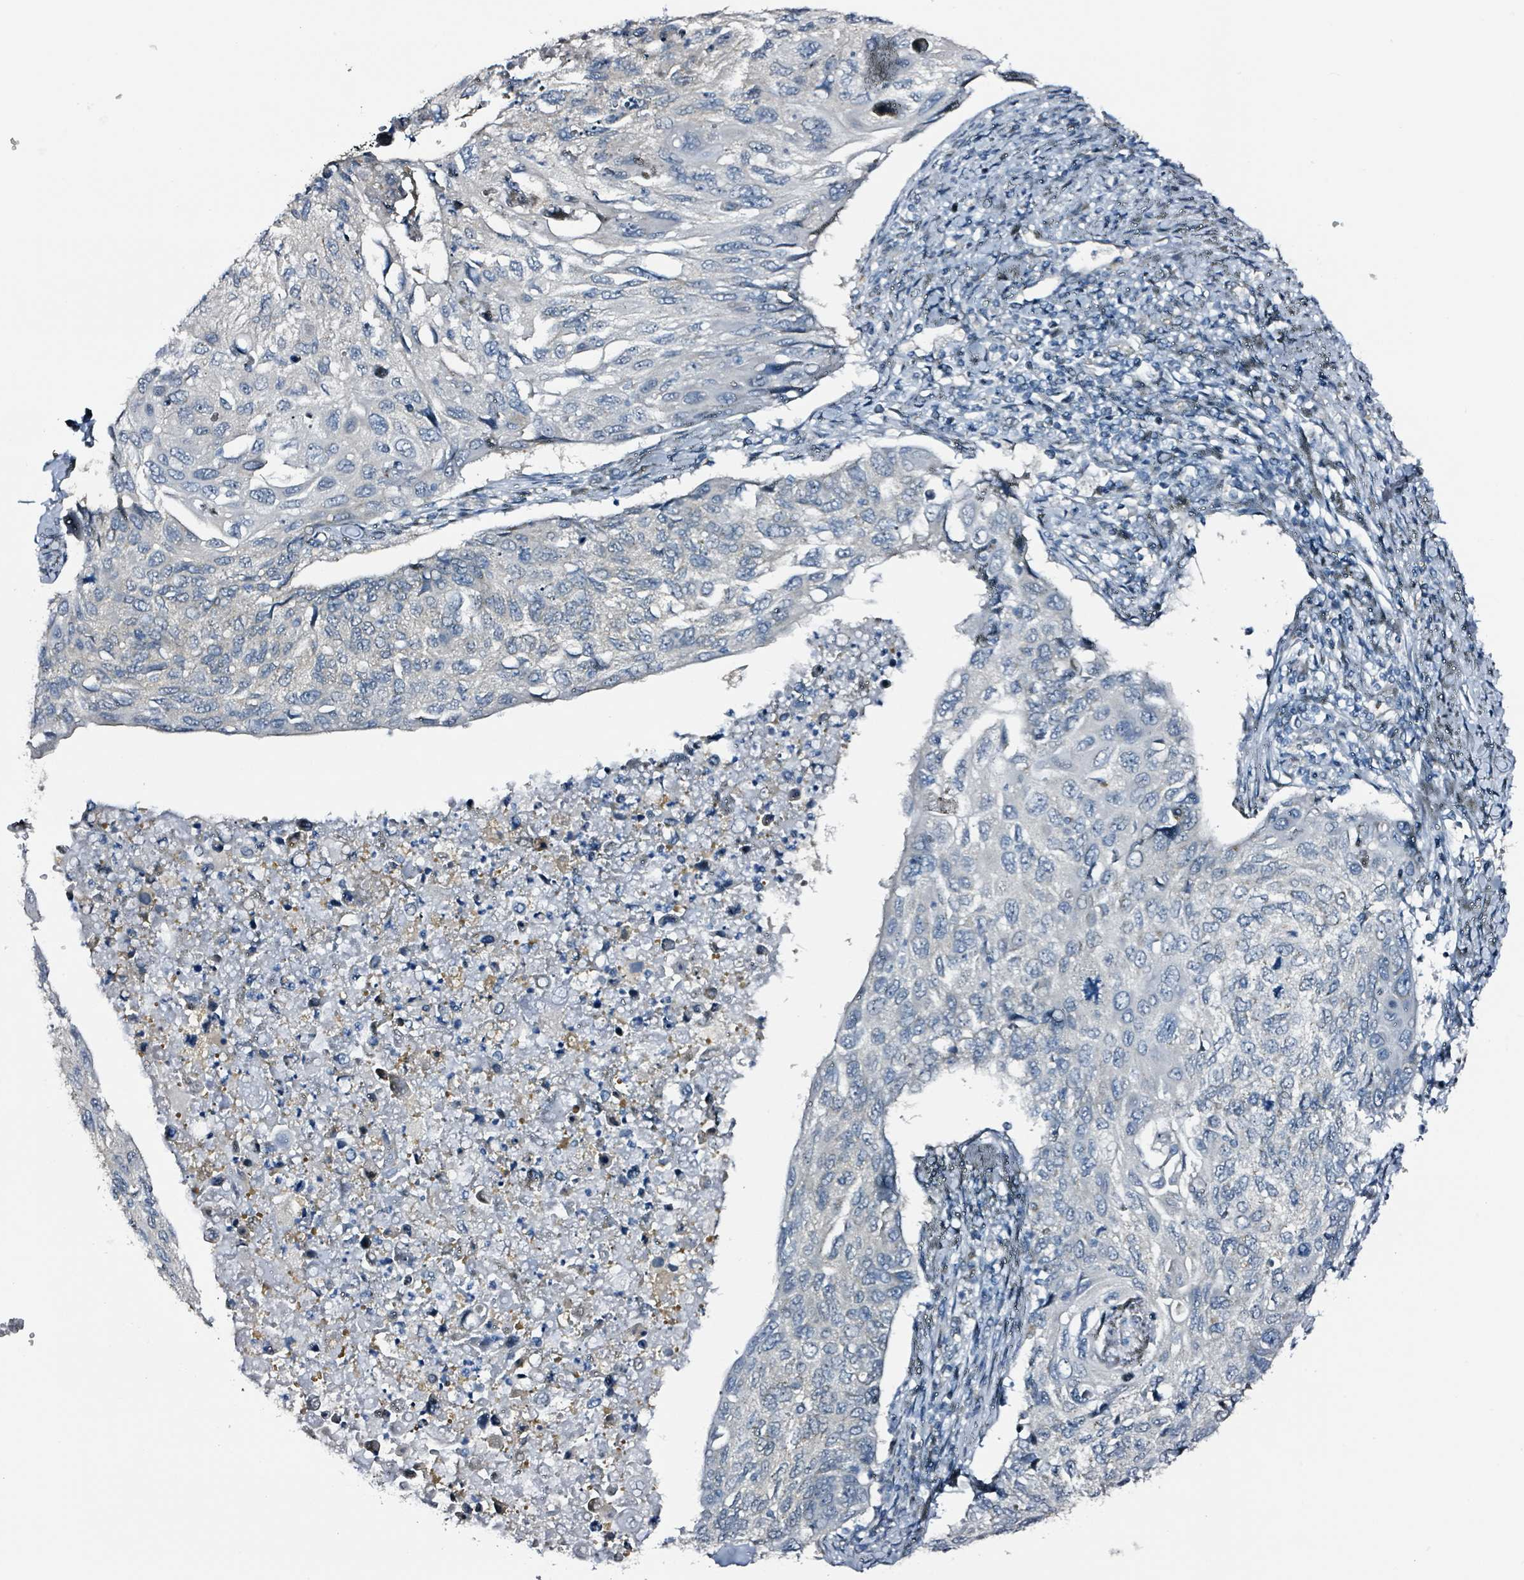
{"staining": {"intensity": "negative", "quantity": "none", "location": "none"}, "tissue": "cervical cancer", "cell_type": "Tumor cells", "image_type": "cancer", "snomed": [{"axis": "morphology", "description": "Squamous cell carcinoma, NOS"}, {"axis": "topography", "description": "Cervix"}], "caption": "Immunohistochemistry (IHC) of cervical squamous cell carcinoma exhibits no expression in tumor cells.", "gene": "B3GAT3", "patient": {"sex": "female", "age": 70}}